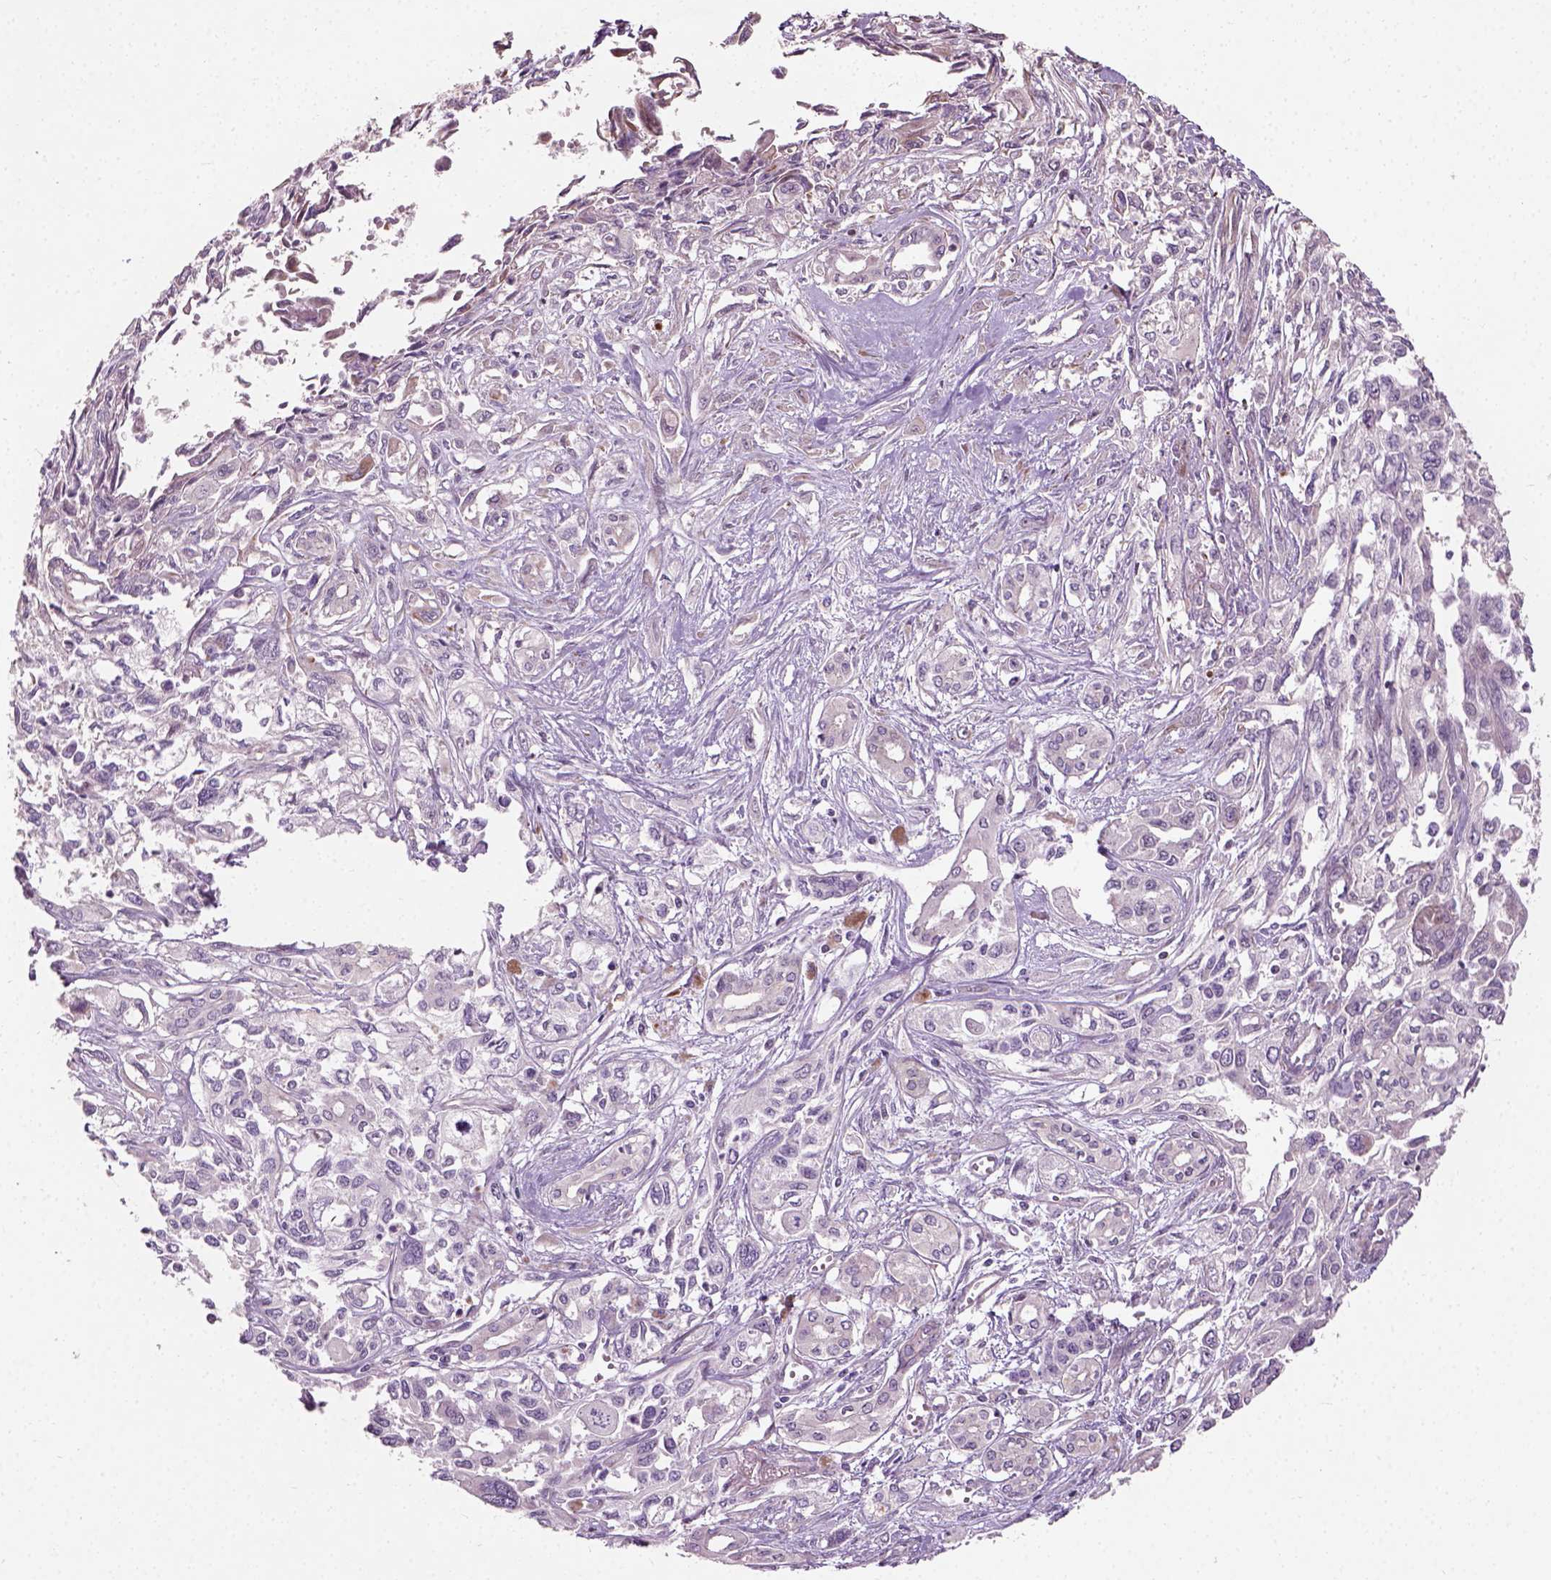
{"staining": {"intensity": "moderate", "quantity": "<25%", "location": "cytoplasmic/membranous"}, "tissue": "pancreatic cancer", "cell_type": "Tumor cells", "image_type": "cancer", "snomed": [{"axis": "morphology", "description": "Adenocarcinoma, NOS"}, {"axis": "topography", "description": "Pancreas"}], "caption": "Adenocarcinoma (pancreatic) stained with a protein marker reveals moderate staining in tumor cells.", "gene": "PKP3", "patient": {"sex": "female", "age": 55}}